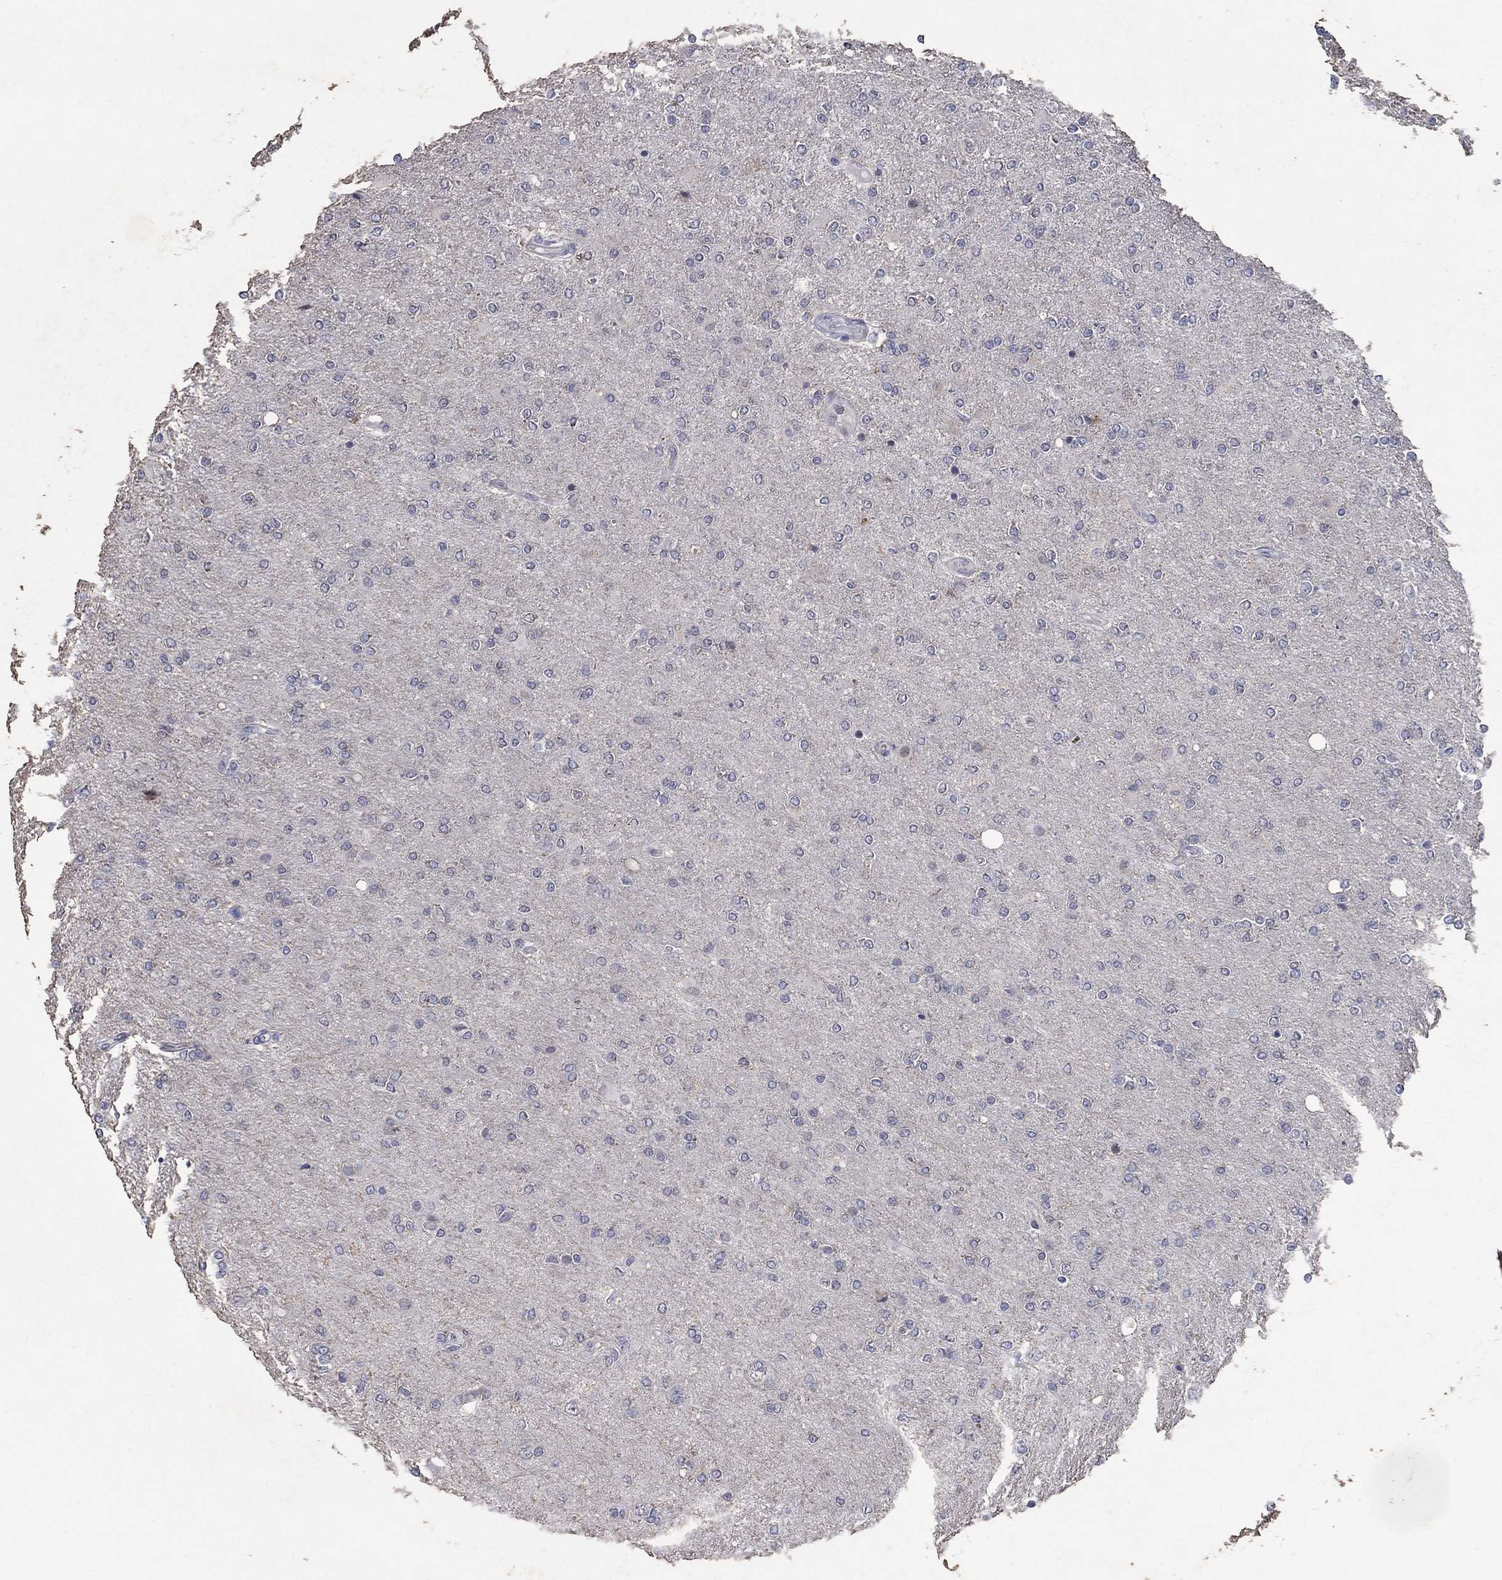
{"staining": {"intensity": "negative", "quantity": "none", "location": "none"}, "tissue": "glioma", "cell_type": "Tumor cells", "image_type": "cancer", "snomed": [{"axis": "morphology", "description": "Glioma, malignant, High grade"}, {"axis": "topography", "description": "Cerebral cortex"}], "caption": "There is no significant positivity in tumor cells of malignant glioma (high-grade).", "gene": "SDC1", "patient": {"sex": "male", "age": 70}}